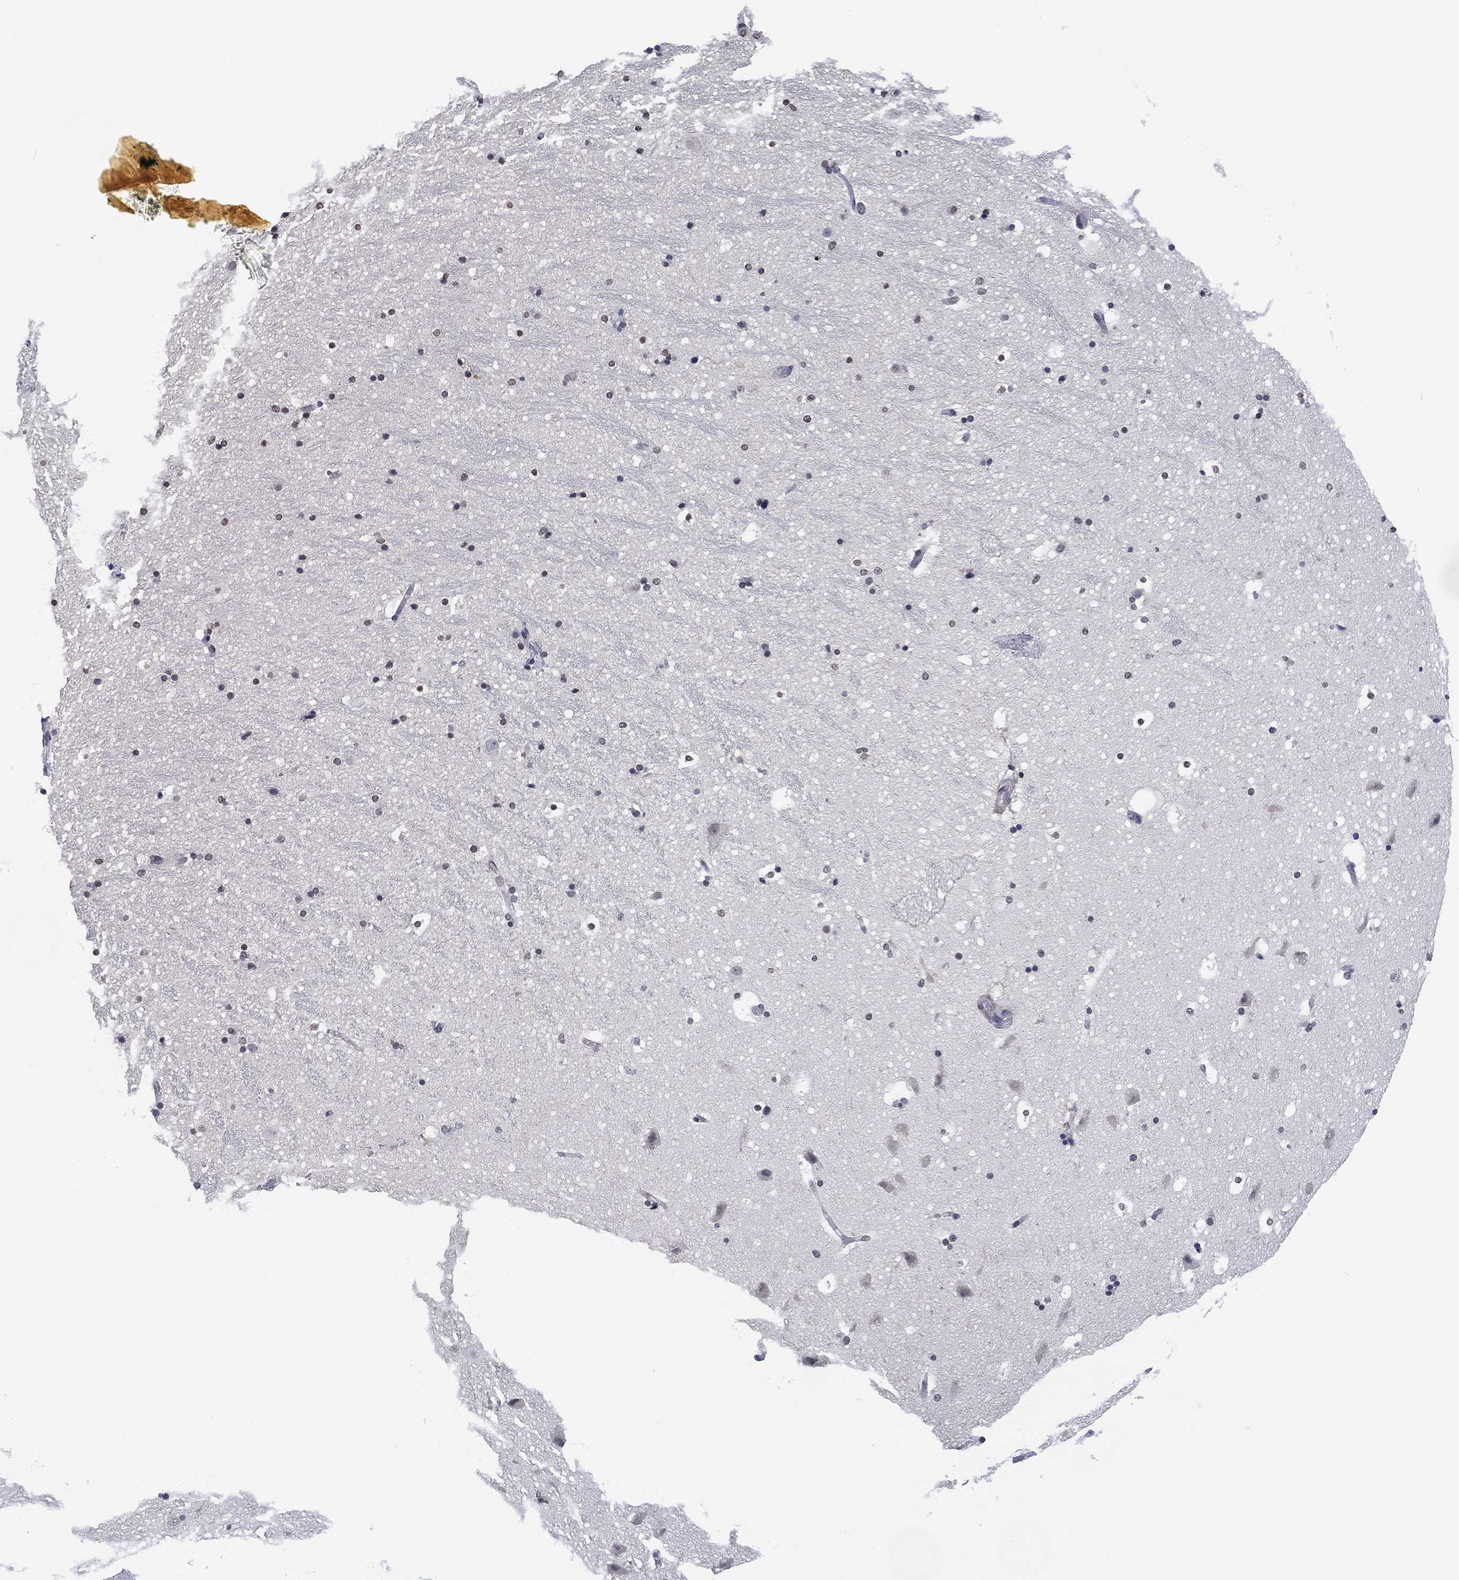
{"staining": {"intensity": "negative", "quantity": "none", "location": "none"}, "tissue": "hippocampus", "cell_type": "Glial cells", "image_type": "normal", "snomed": [{"axis": "morphology", "description": "Normal tissue, NOS"}, {"axis": "topography", "description": "Hippocampus"}], "caption": "The immunohistochemistry image has no significant positivity in glial cells of hippocampus.", "gene": "OTUB2", "patient": {"sex": "male", "age": 51}}